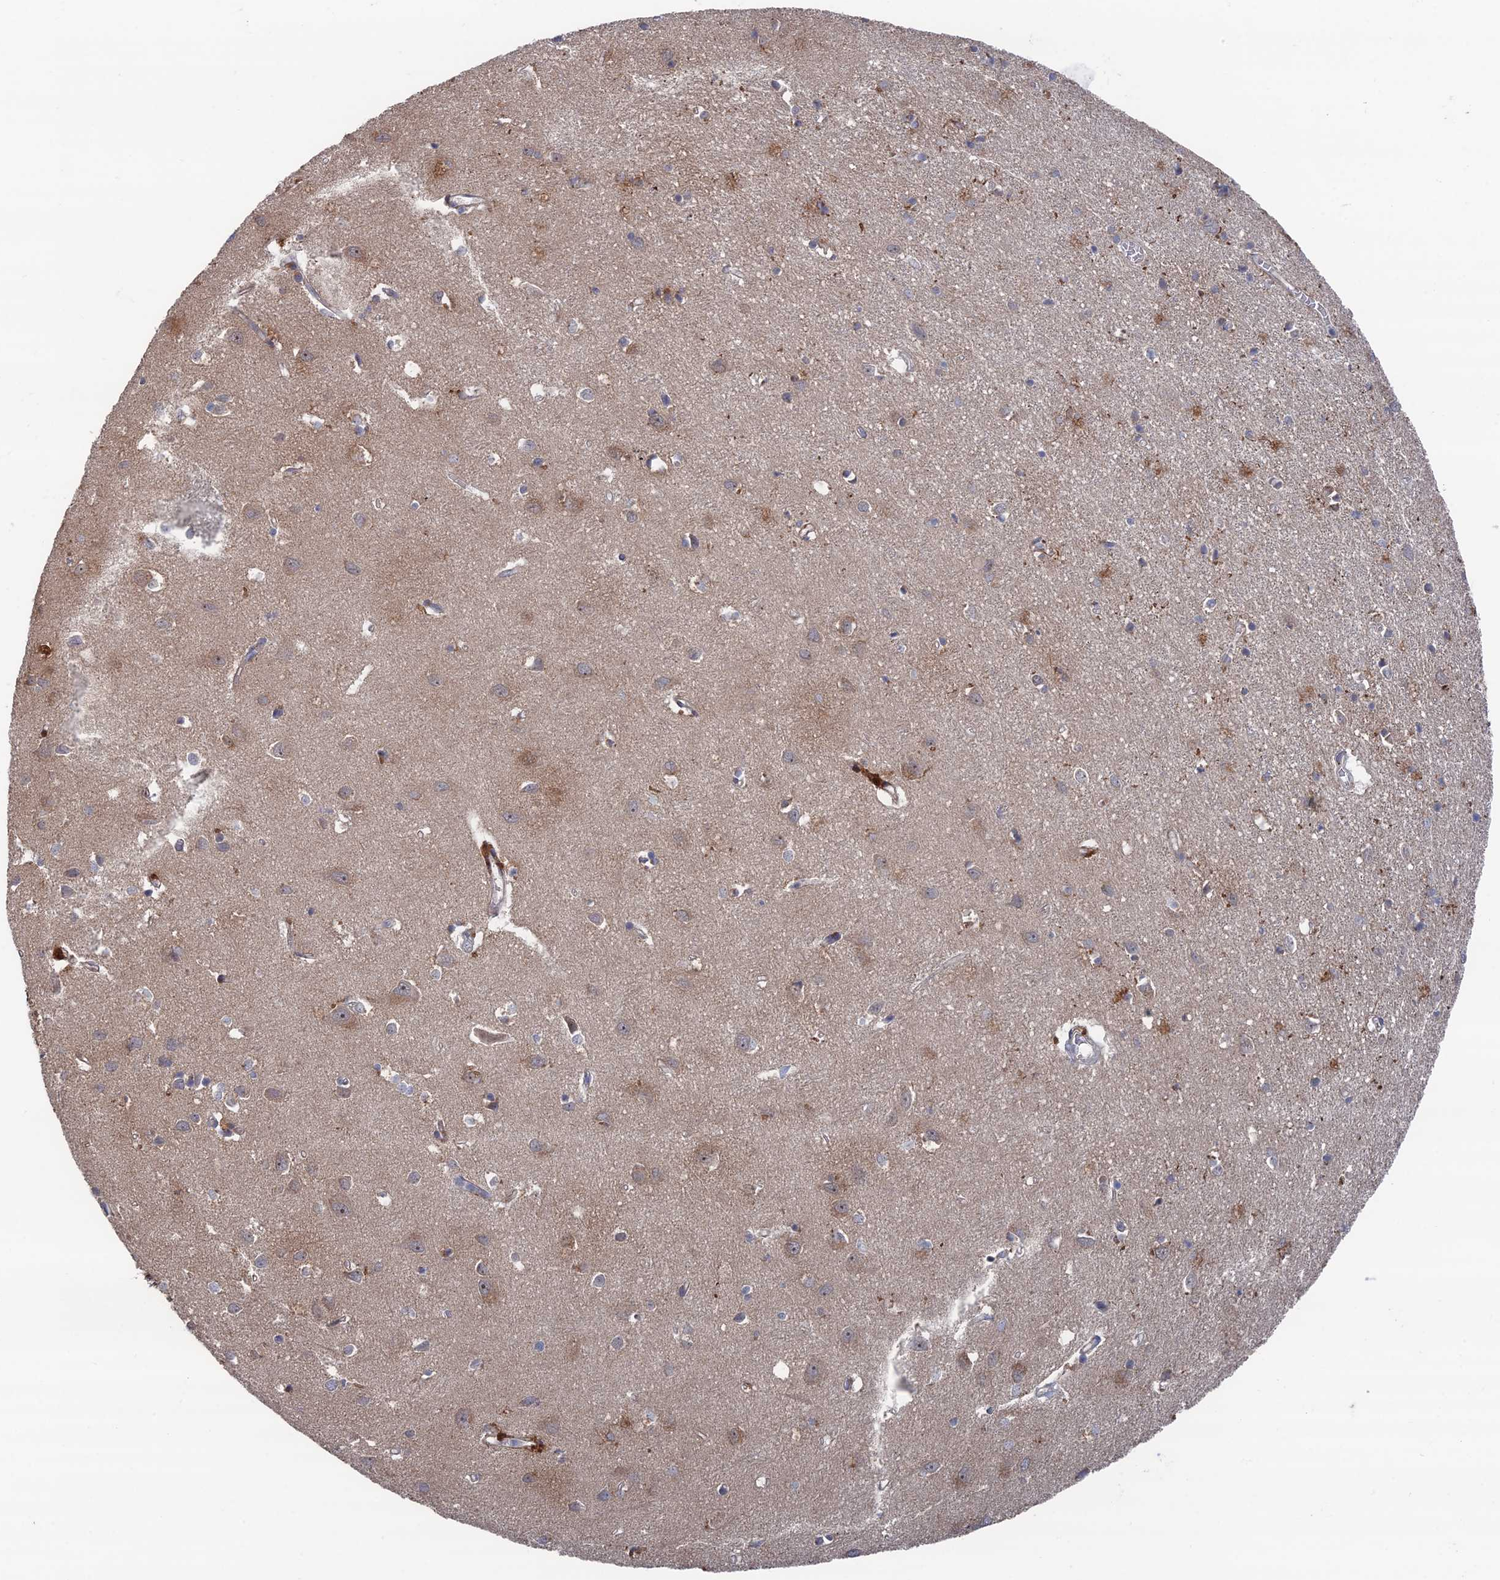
{"staining": {"intensity": "weak", "quantity": ">75%", "location": "cytoplasmic/membranous"}, "tissue": "cerebral cortex", "cell_type": "Endothelial cells", "image_type": "normal", "snomed": [{"axis": "morphology", "description": "Normal tissue, NOS"}, {"axis": "topography", "description": "Cerebral cortex"}], "caption": "A low amount of weak cytoplasmic/membranous staining is seen in approximately >75% of endothelial cells in unremarkable cerebral cortex. Ihc stains the protein of interest in brown and the nuclei are stained blue.", "gene": "GTF2IRD1", "patient": {"sex": "female", "age": 64}}